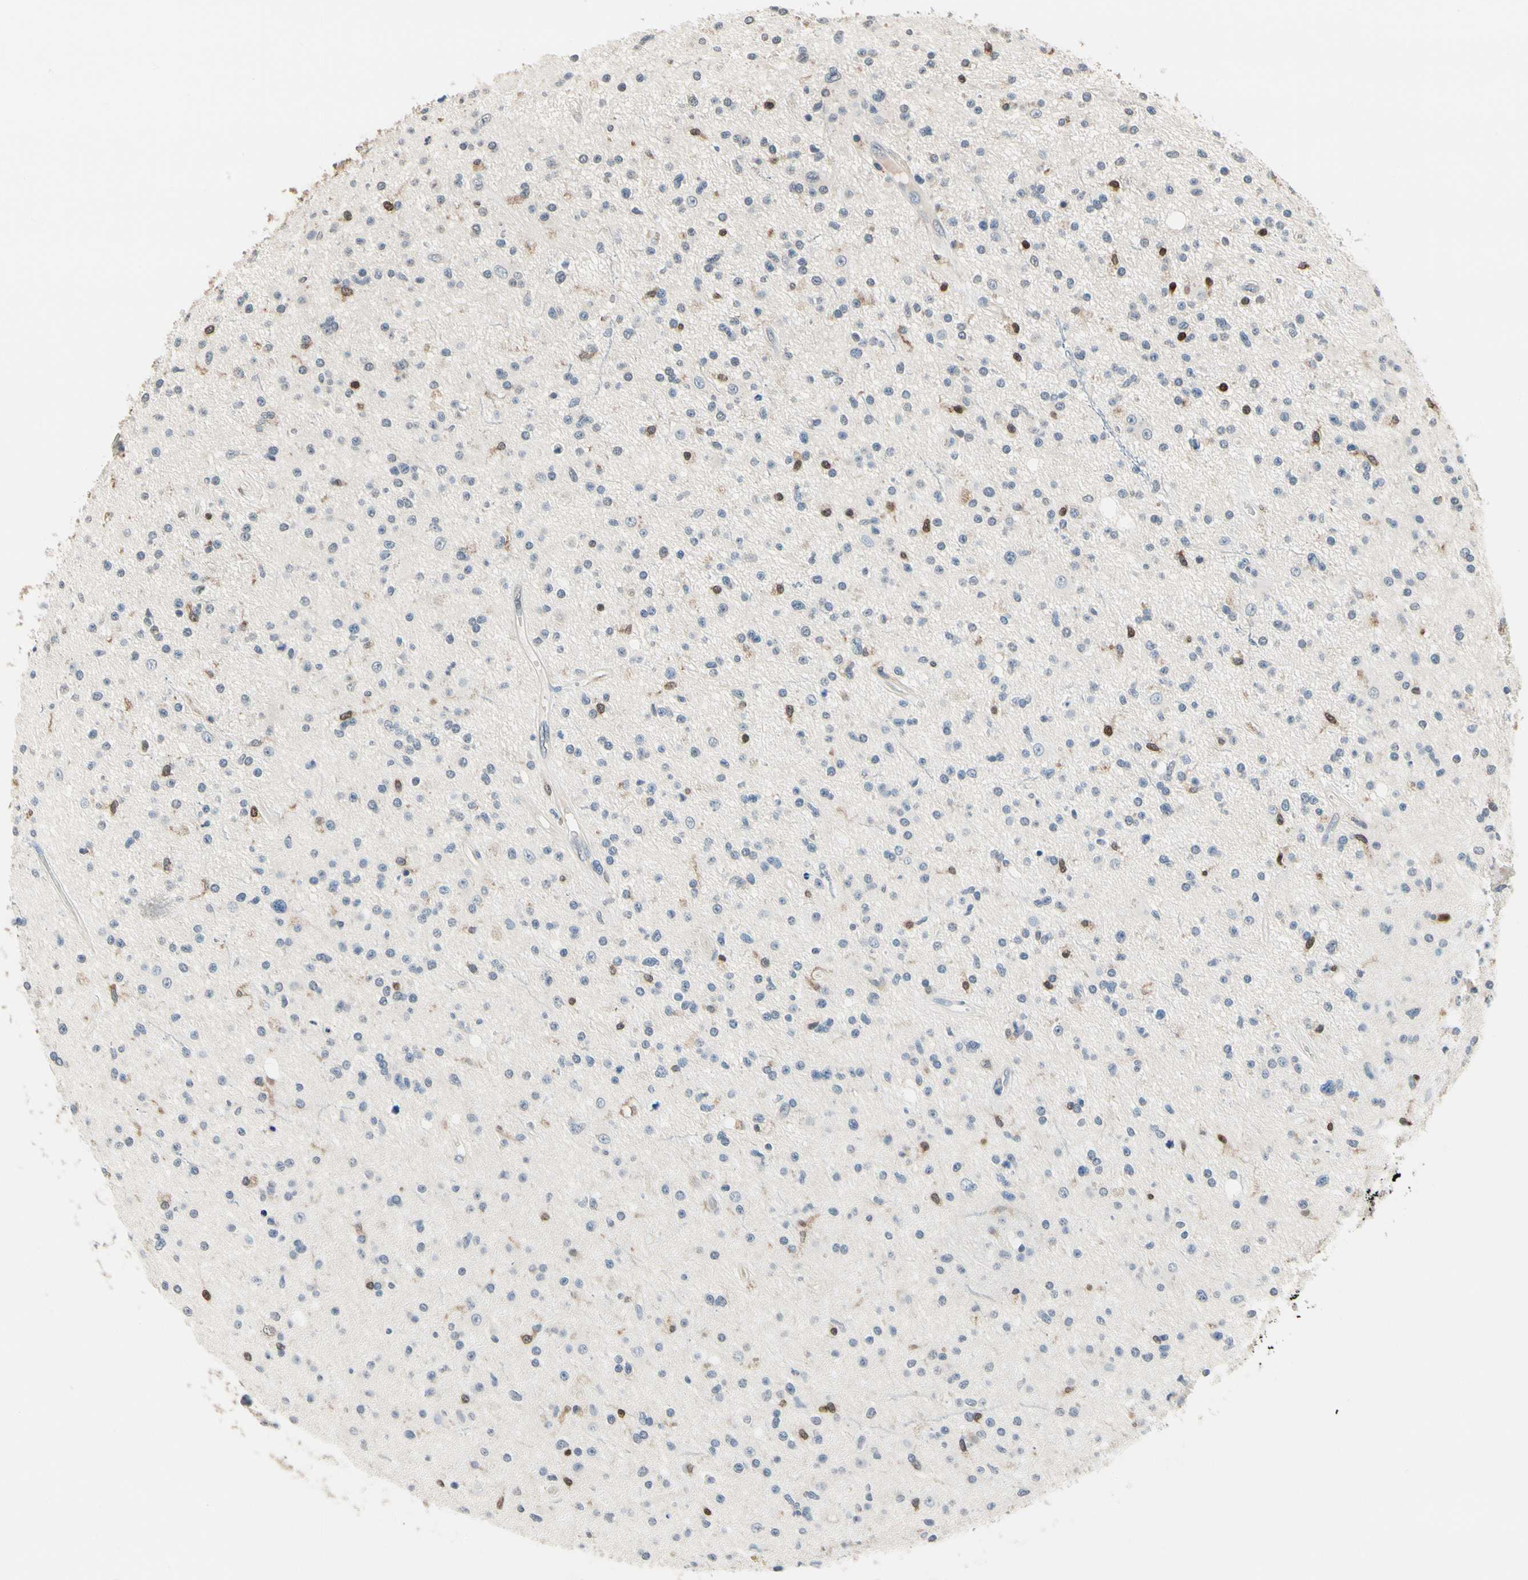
{"staining": {"intensity": "moderate", "quantity": "<25%", "location": "nuclear"}, "tissue": "glioma", "cell_type": "Tumor cells", "image_type": "cancer", "snomed": [{"axis": "morphology", "description": "Glioma, malignant, High grade"}, {"axis": "topography", "description": "Brain"}], "caption": "This is an image of immunohistochemistry (IHC) staining of malignant glioma (high-grade), which shows moderate expression in the nuclear of tumor cells.", "gene": "NFATC2", "patient": {"sex": "male", "age": 33}}